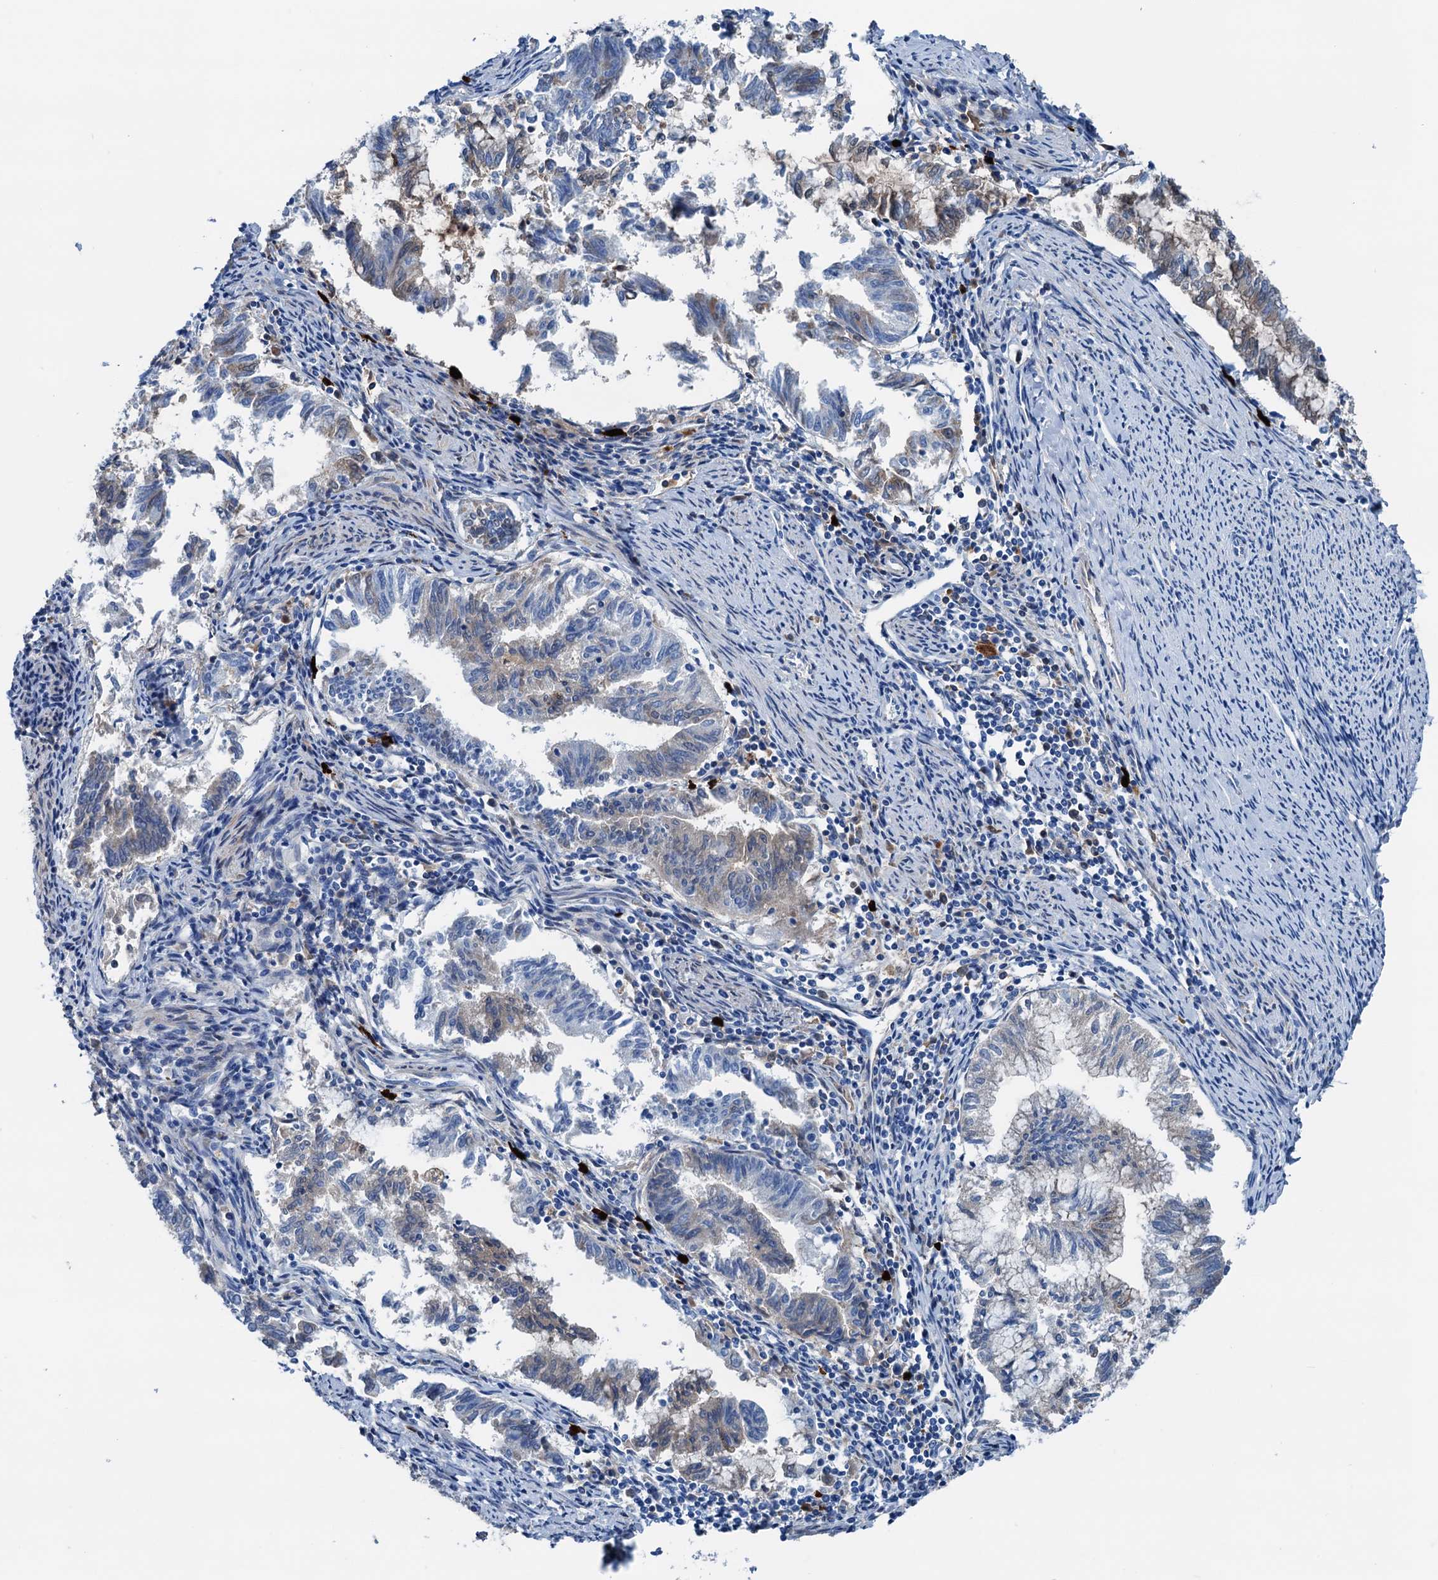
{"staining": {"intensity": "weak", "quantity": "25%-75%", "location": "cytoplasmic/membranous"}, "tissue": "endometrial cancer", "cell_type": "Tumor cells", "image_type": "cancer", "snomed": [{"axis": "morphology", "description": "Adenocarcinoma, NOS"}, {"axis": "topography", "description": "Endometrium"}], "caption": "Immunohistochemistry (IHC) histopathology image of adenocarcinoma (endometrial) stained for a protein (brown), which shows low levels of weak cytoplasmic/membranous positivity in about 25%-75% of tumor cells.", "gene": "C1QTNF4", "patient": {"sex": "female", "age": 79}}